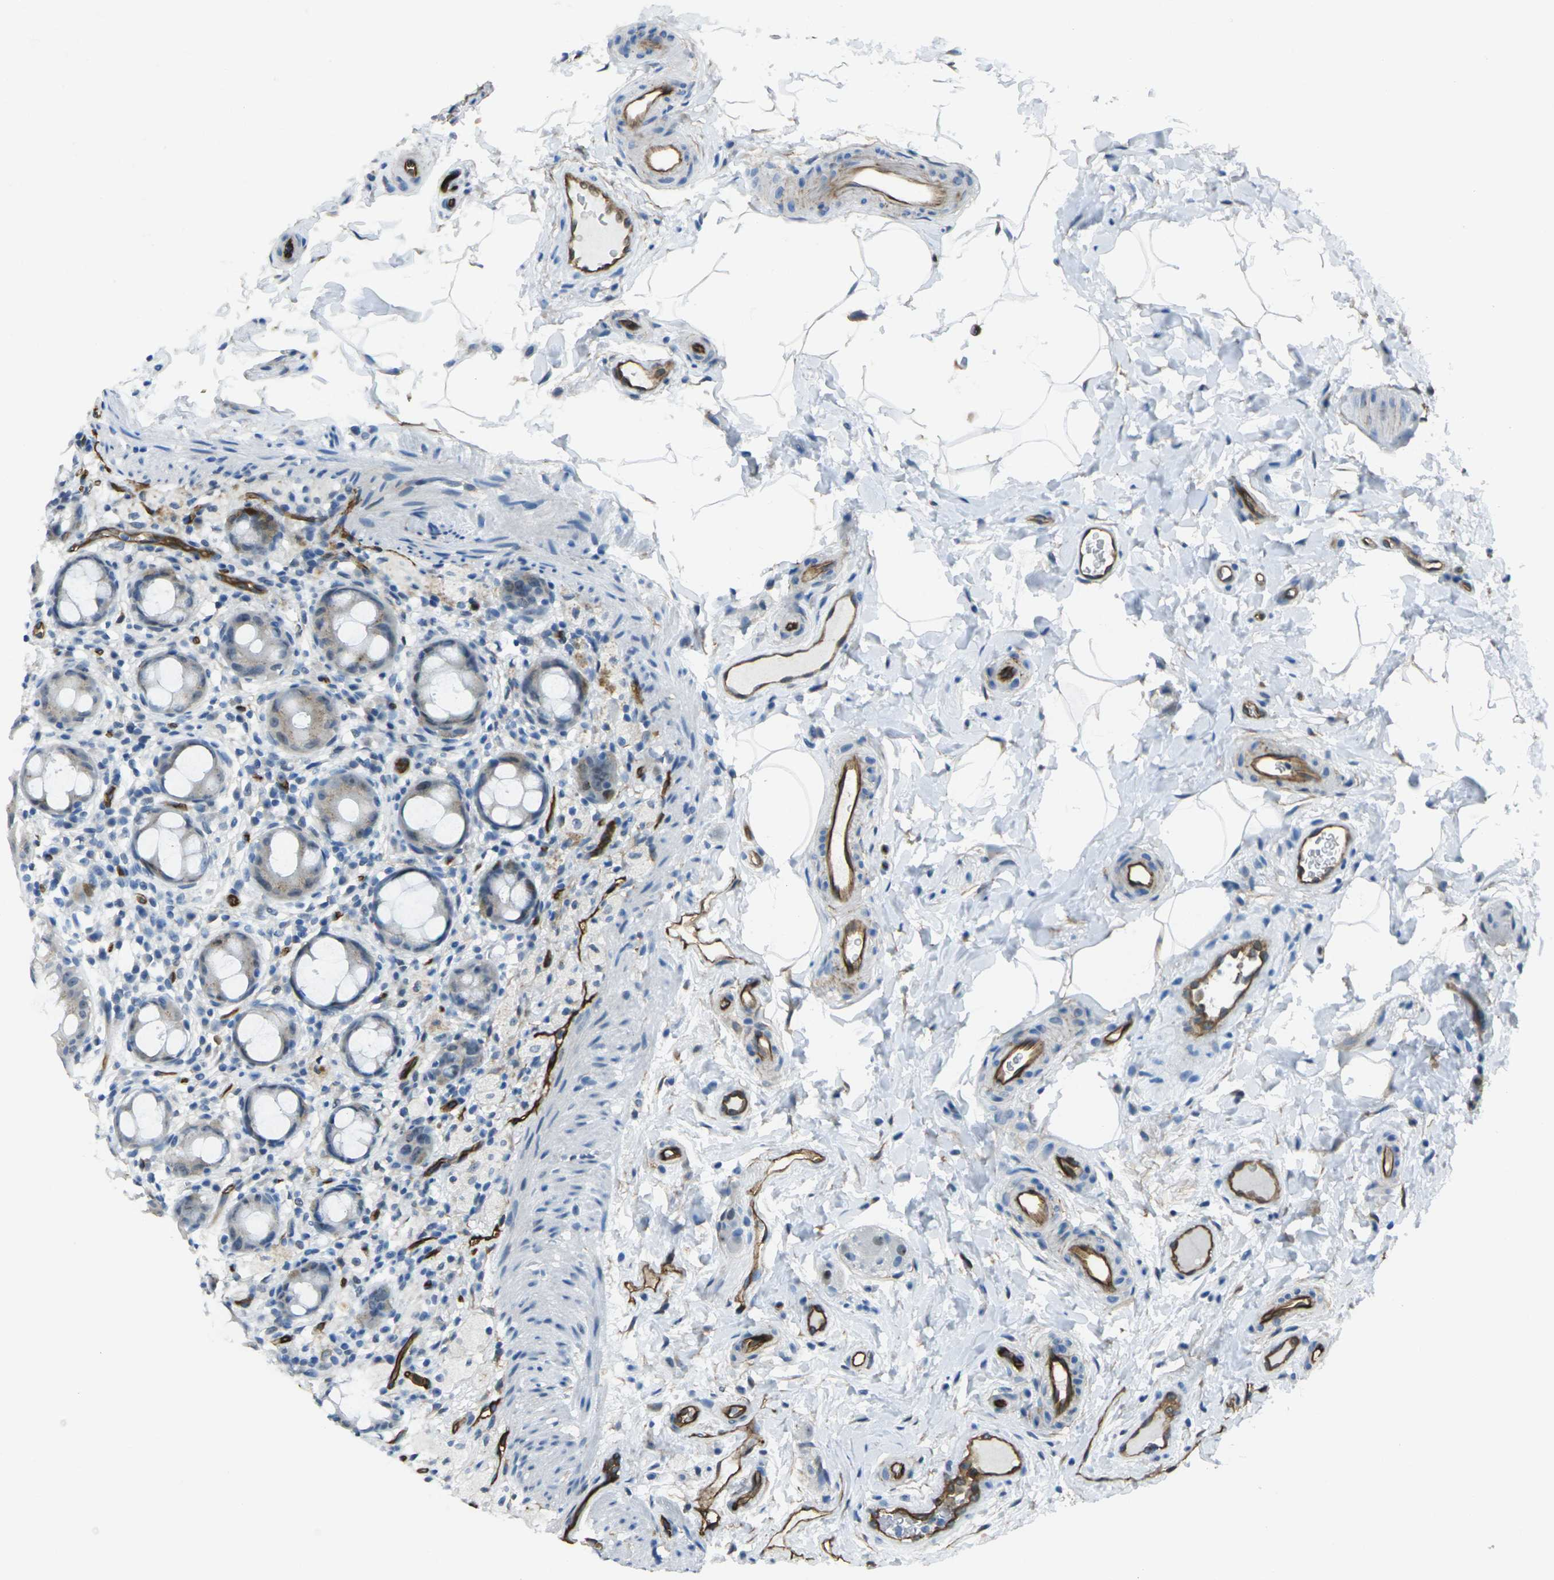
{"staining": {"intensity": "weak", "quantity": "25%-75%", "location": "cytoplasmic/membranous"}, "tissue": "rectum", "cell_type": "Glandular cells", "image_type": "normal", "snomed": [{"axis": "morphology", "description": "Normal tissue, NOS"}, {"axis": "topography", "description": "Rectum"}], "caption": "IHC (DAB (3,3'-diaminobenzidine)) staining of unremarkable rectum displays weak cytoplasmic/membranous protein positivity in approximately 25%-75% of glandular cells.", "gene": "HSPA12B", "patient": {"sex": "male", "age": 44}}